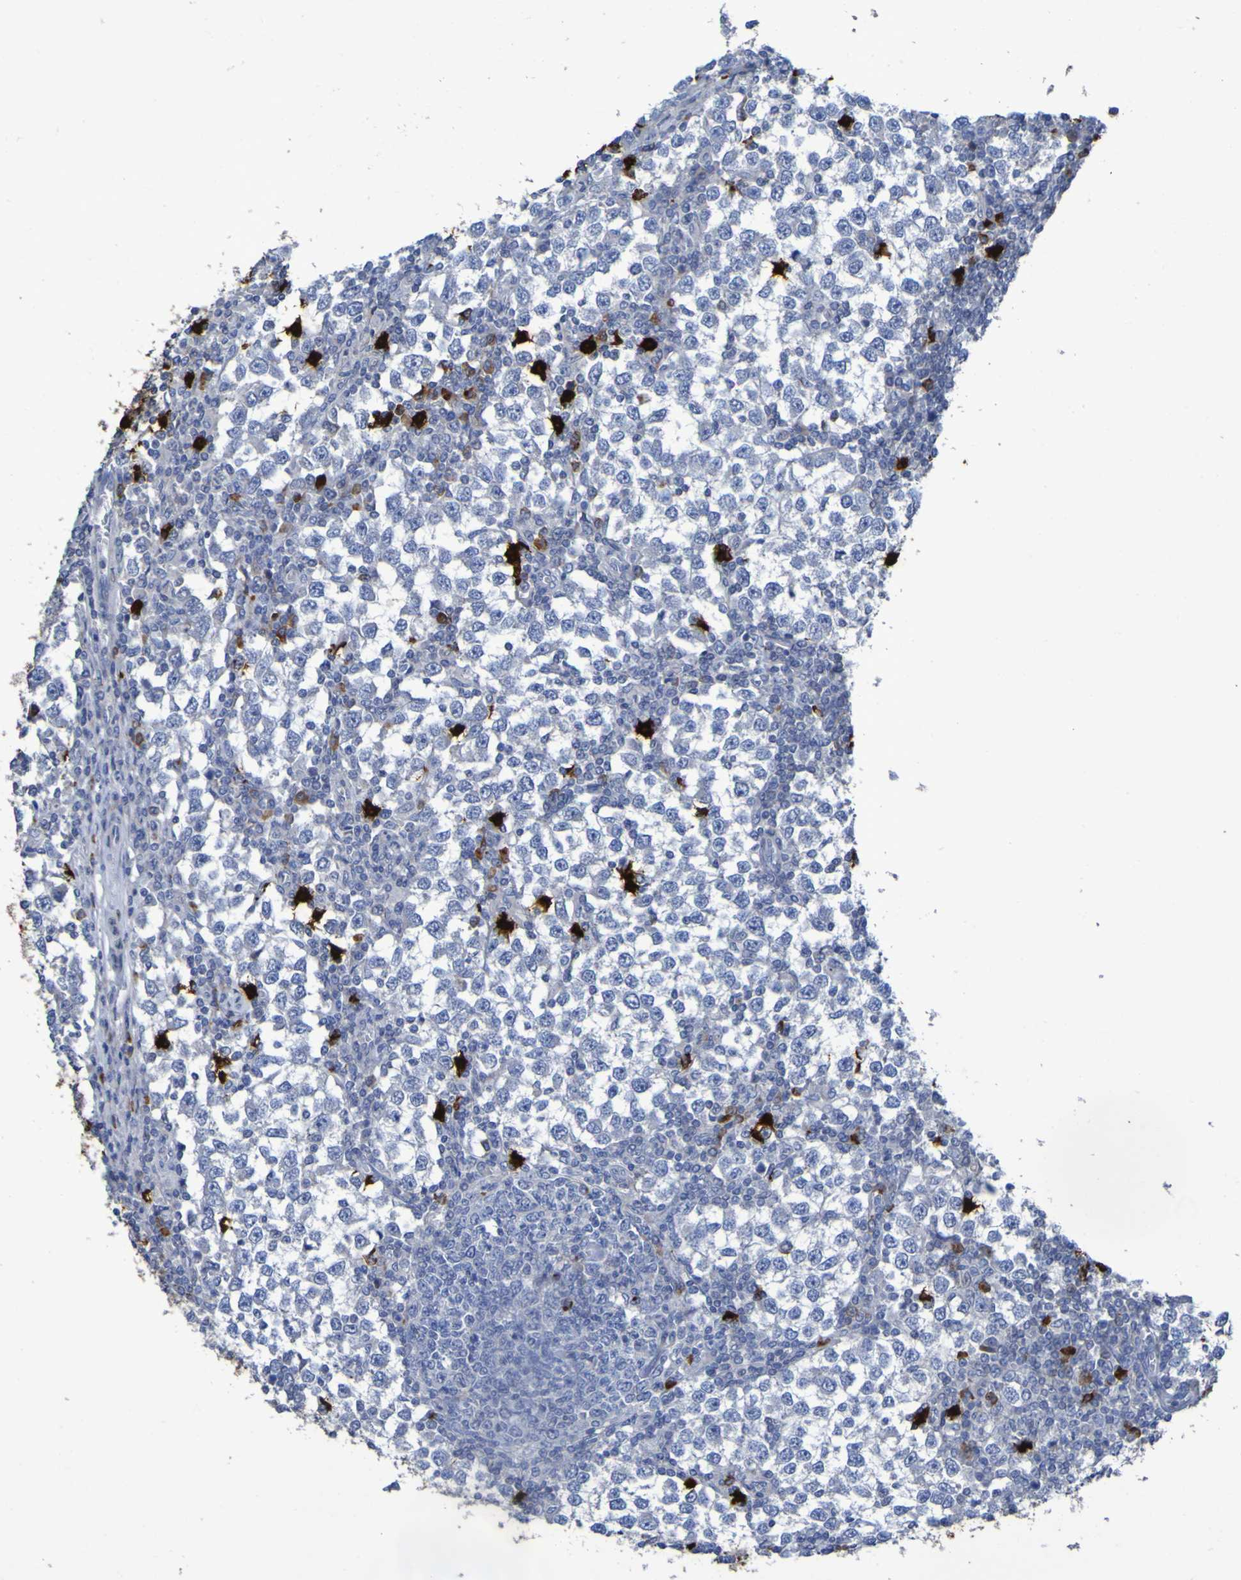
{"staining": {"intensity": "negative", "quantity": "none", "location": "none"}, "tissue": "testis cancer", "cell_type": "Tumor cells", "image_type": "cancer", "snomed": [{"axis": "morphology", "description": "Seminoma, NOS"}, {"axis": "topography", "description": "Testis"}], "caption": "DAB immunohistochemical staining of testis cancer (seminoma) demonstrates no significant expression in tumor cells.", "gene": "C11orf24", "patient": {"sex": "male", "age": 65}}